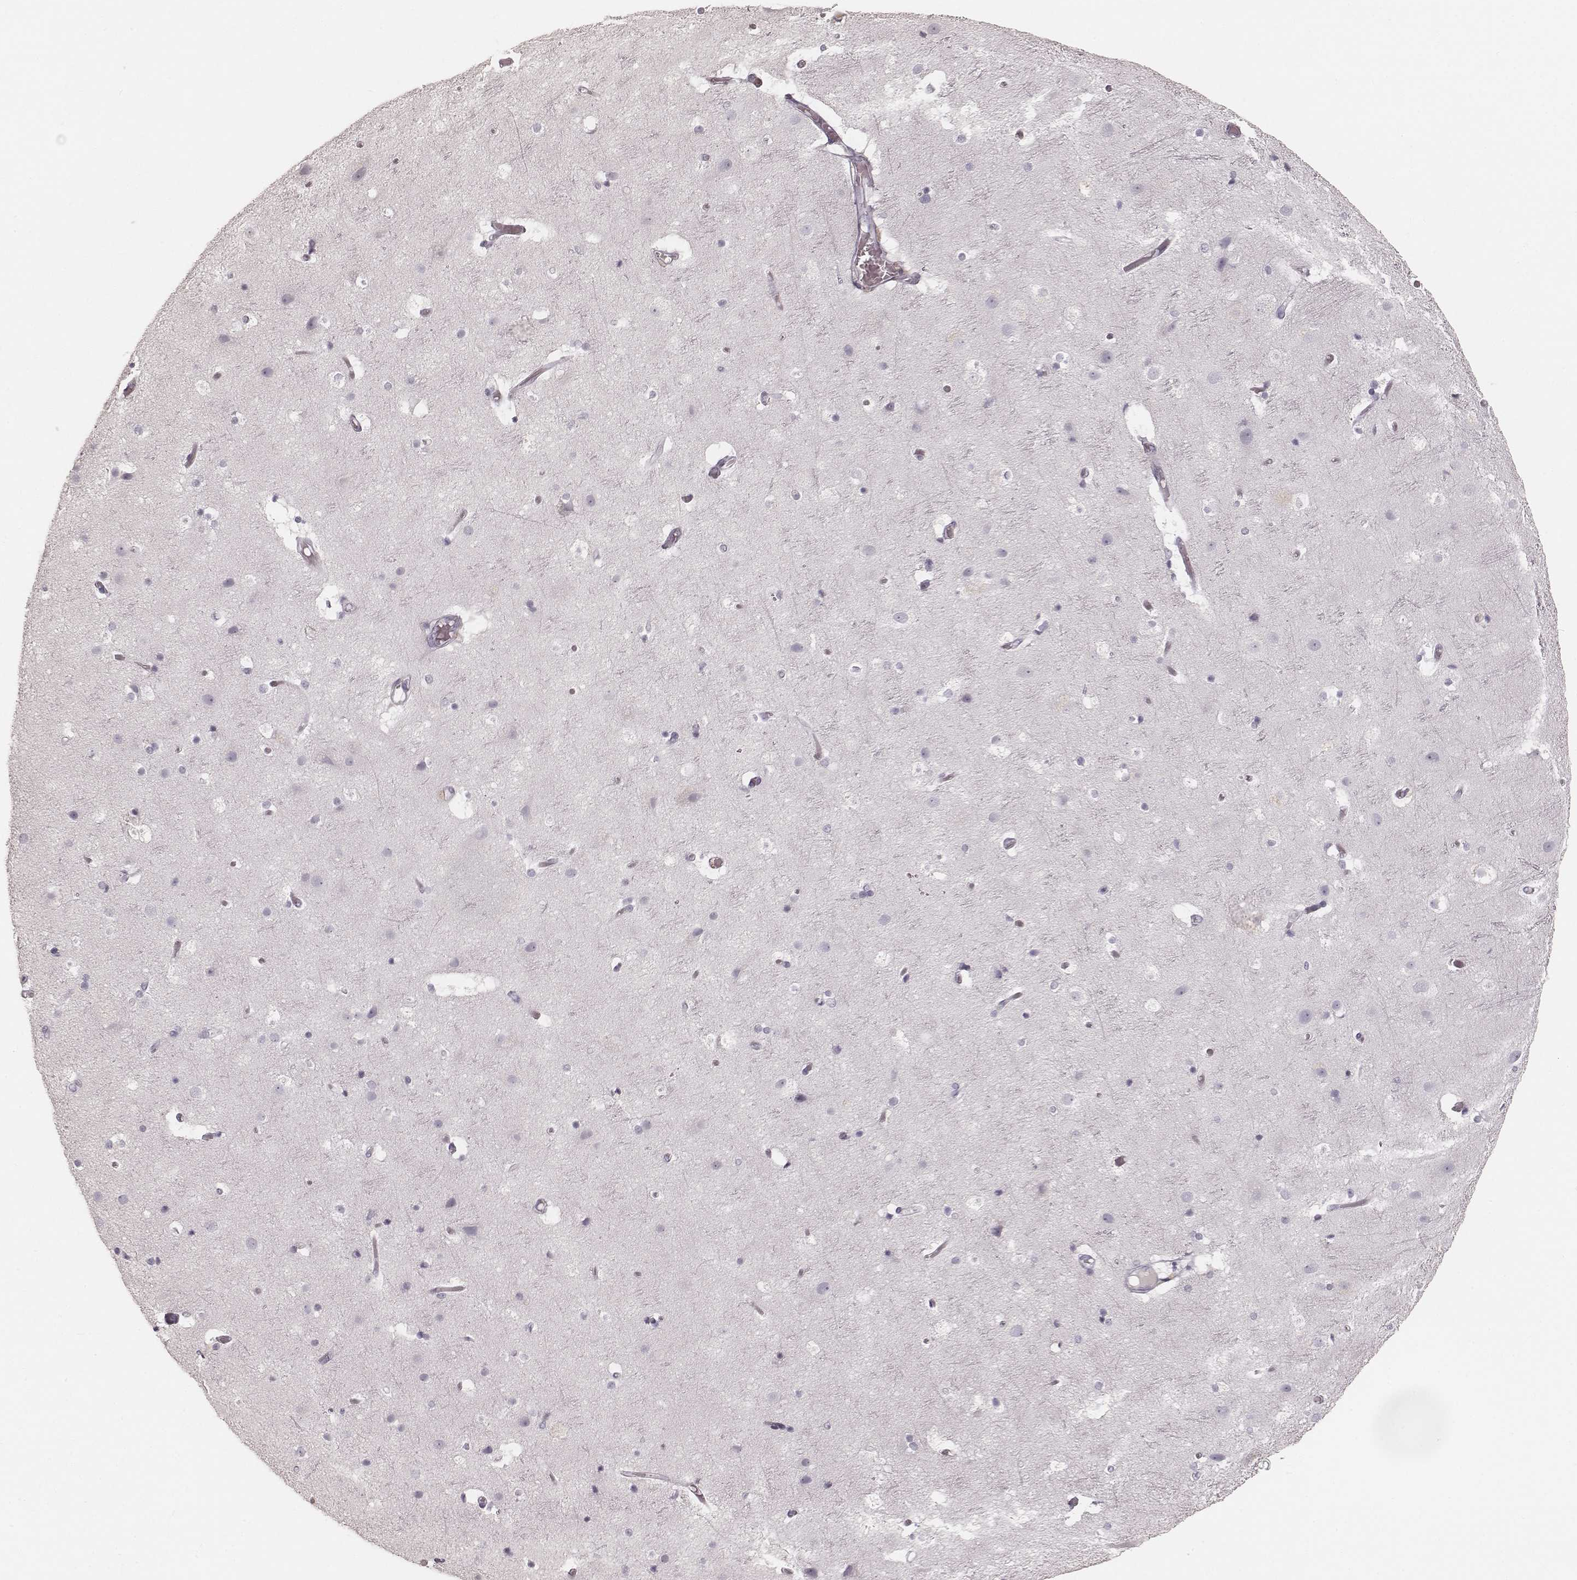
{"staining": {"intensity": "negative", "quantity": "none", "location": "none"}, "tissue": "cerebral cortex", "cell_type": "Endothelial cells", "image_type": "normal", "snomed": [{"axis": "morphology", "description": "Normal tissue, NOS"}, {"axis": "topography", "description": "Cerebral cortex"}], "caption": "IHC of benign human cerebral cortex shows no staining in endothelial cells.", "gene": "KRT26", "patient": {"sex": "female", "age": 52}}